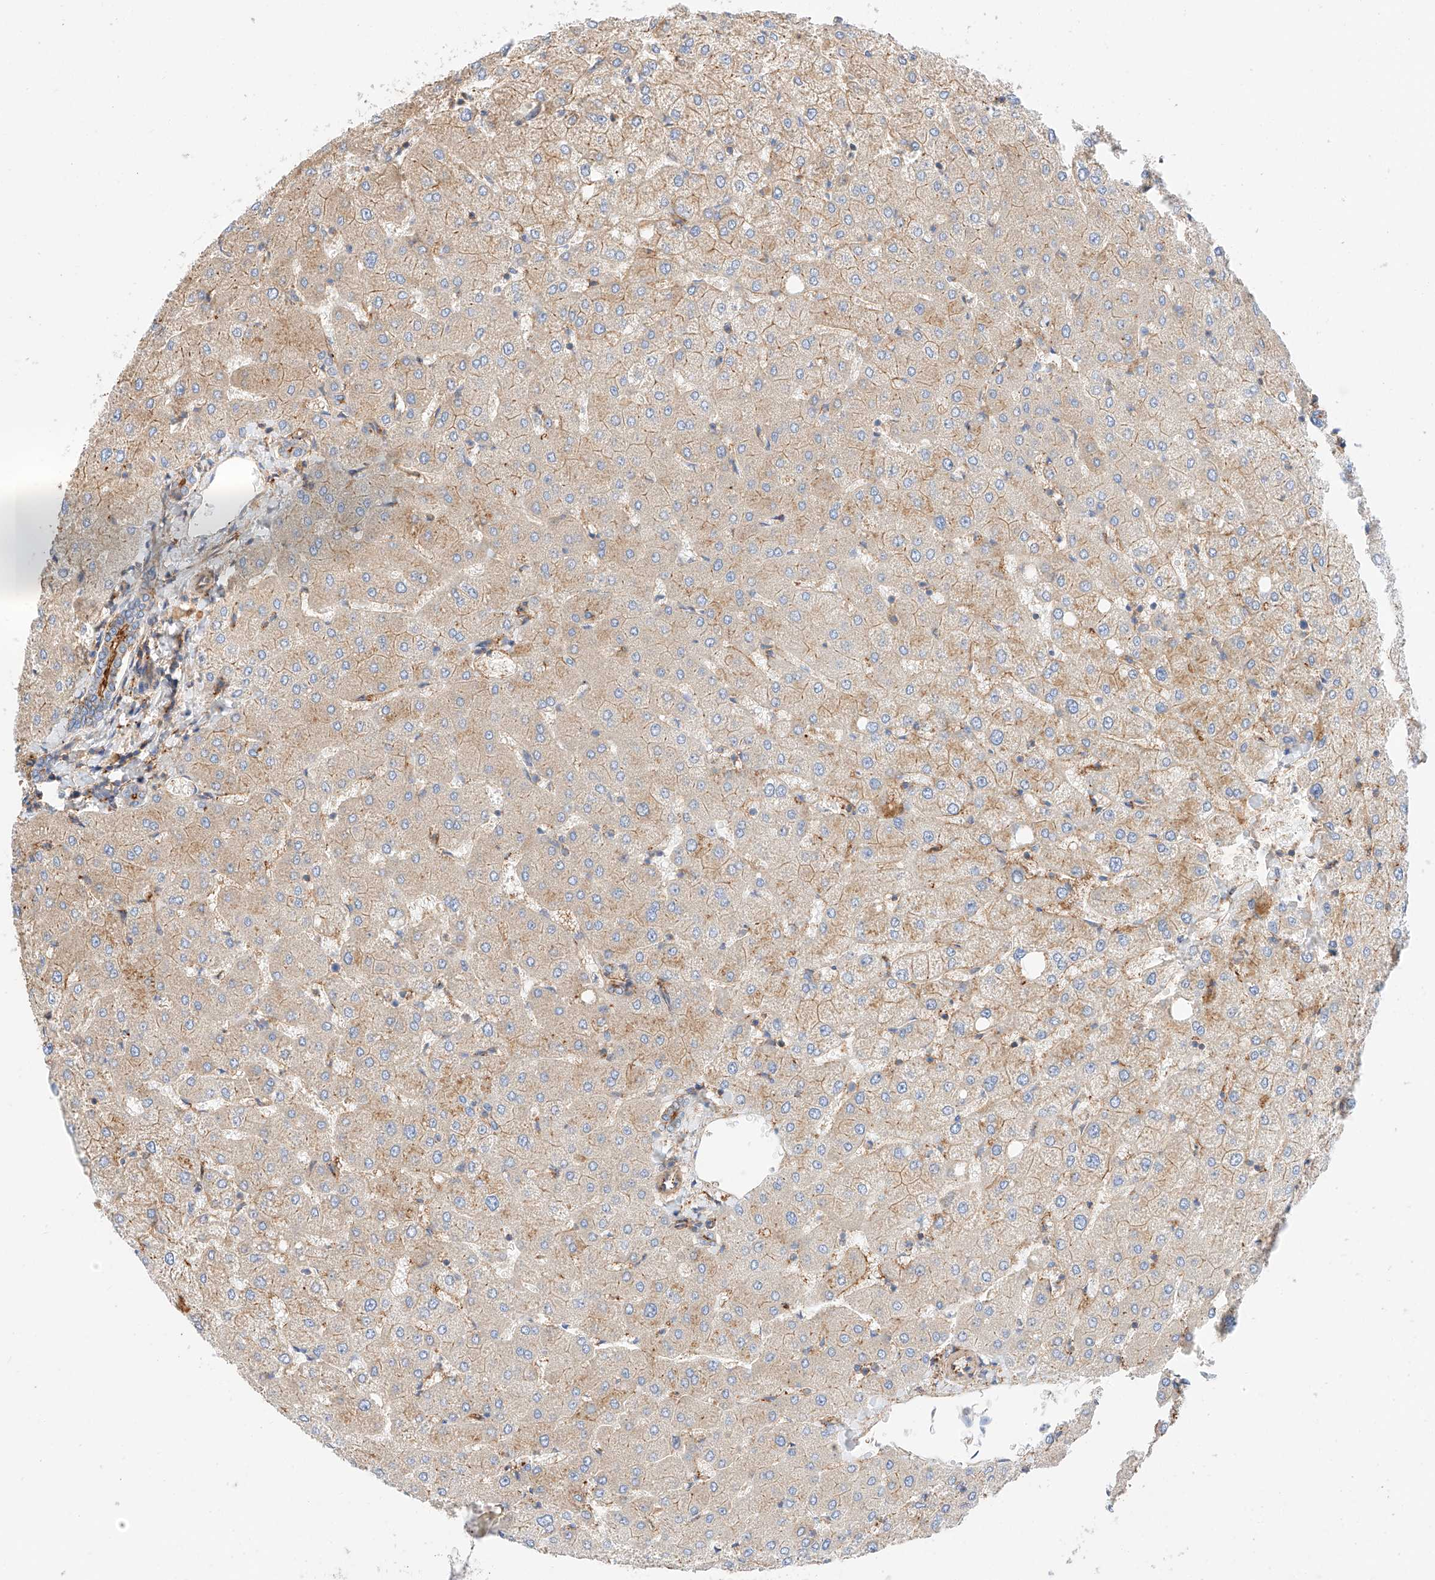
{"staining": {"intensity": "moderate", "quantity": "<25%", "location": "cytoplasmic/membranous"}, "tissue": "liver", "cell_type": "Cholangiocytes", "image_type": "normal", "snomed": [{"axis": "morphology", "description": "Normal tissue, NOS"}, {"axis": "topography", "description": "Liver"}], "caption": "IHC (DAB (3,3'-diaminobenzidine)) staining of benign human liver shows moderate cytoplasmic/membranous protein staining in approximately <25% of cholangiocytes. (DAB IHC with brightfield microscopy, high magnification).", "gene": "ENSG00000259132", "patient": {"sex": "female", "age": 54}}